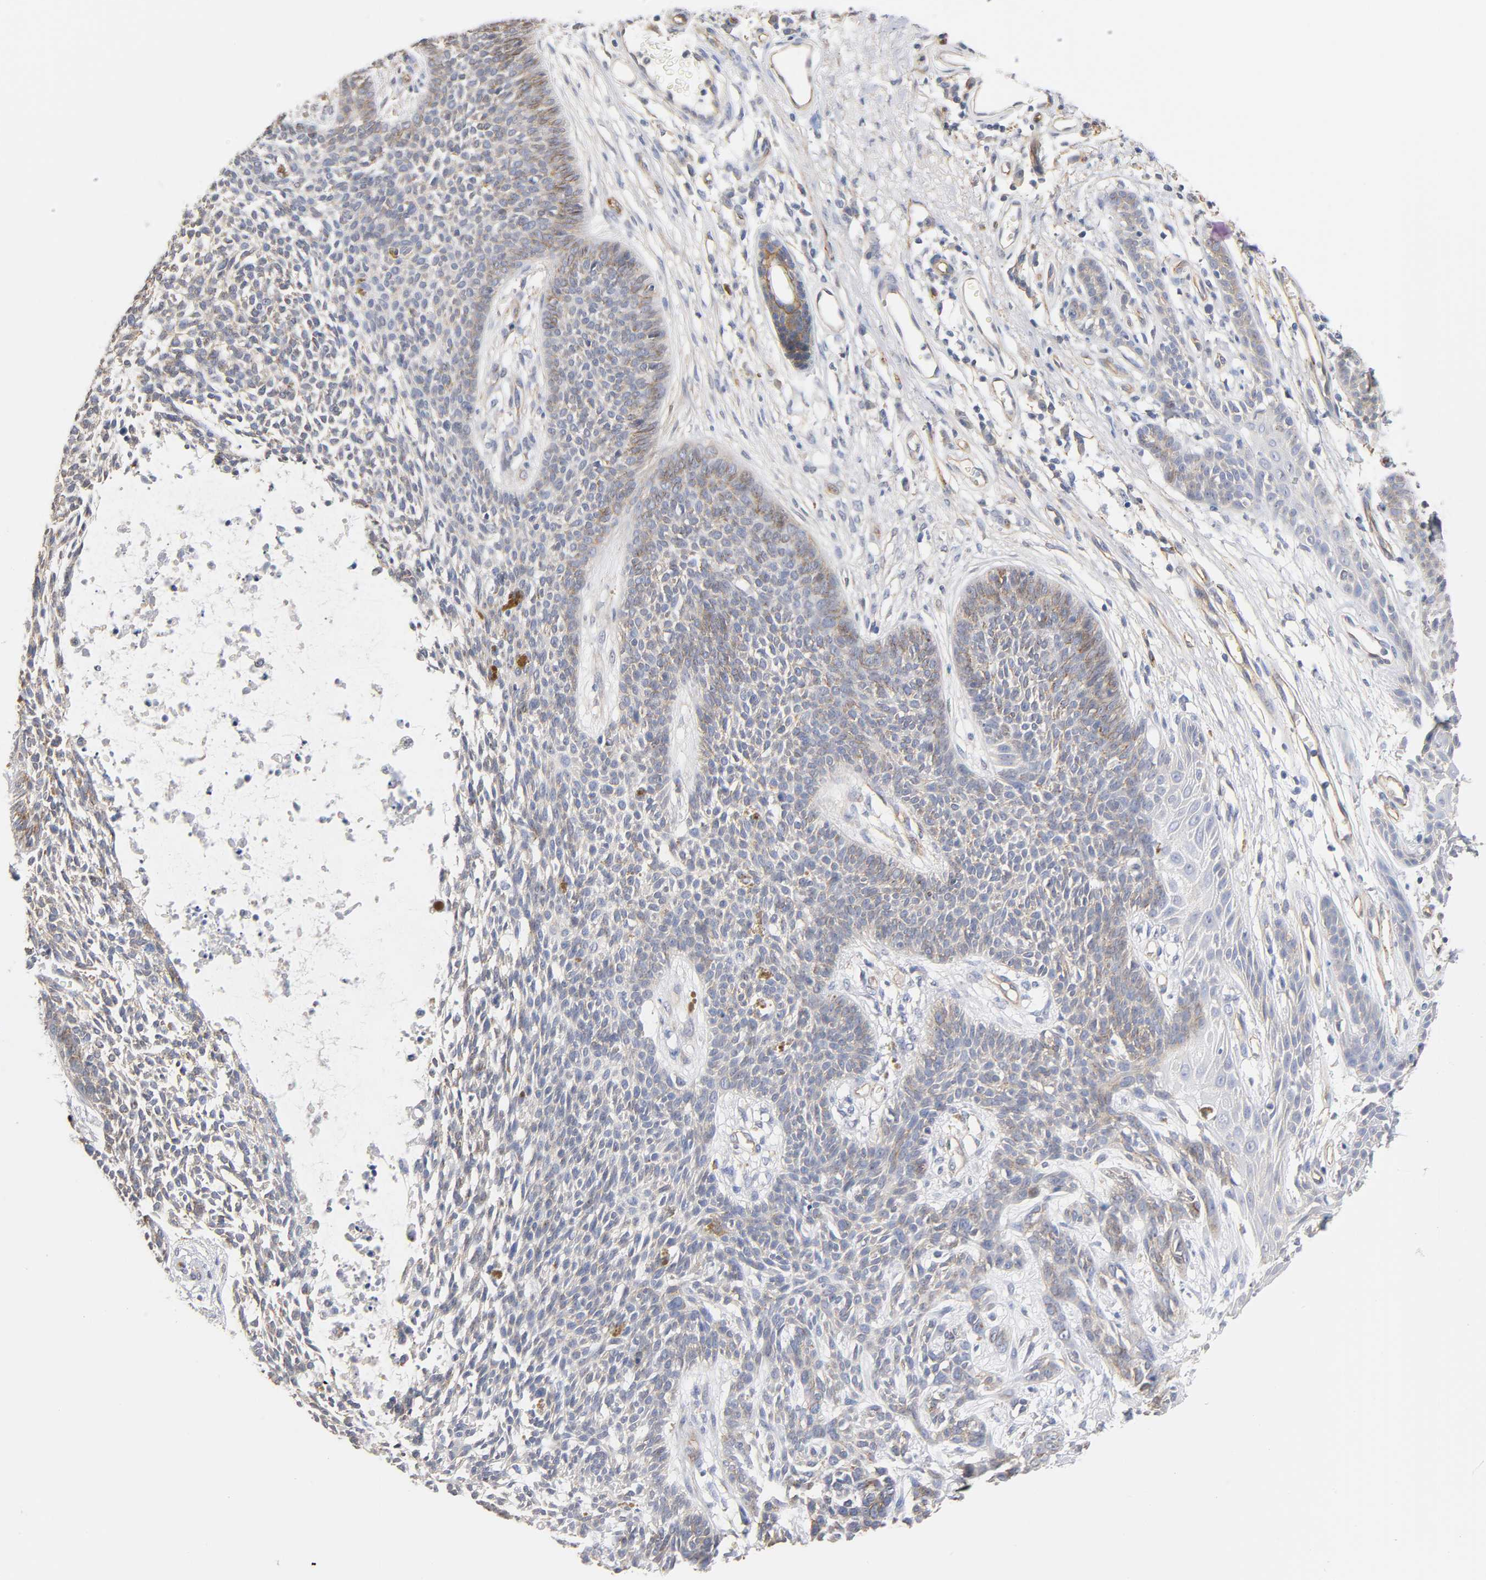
{"staining": {"intensity": "weak", "quantity": ">75%", "location": "cytoplasmic/membranous"}, "tissue": "skin cancer", "cell_type": "Tumor cells", "image_type": "cancer", "snomed": [{"axis": "morphology", "description": "Basal cell carcinoma"}, {"axis": "topography", "description": "Skin"}], "caption": "Tumor cells display weak cytoplasmic/membranous staining in approximately >75% of cells in skin cancer.", "gene": "SPTAN1", "patient": {"sex": "female", "age": 84}}